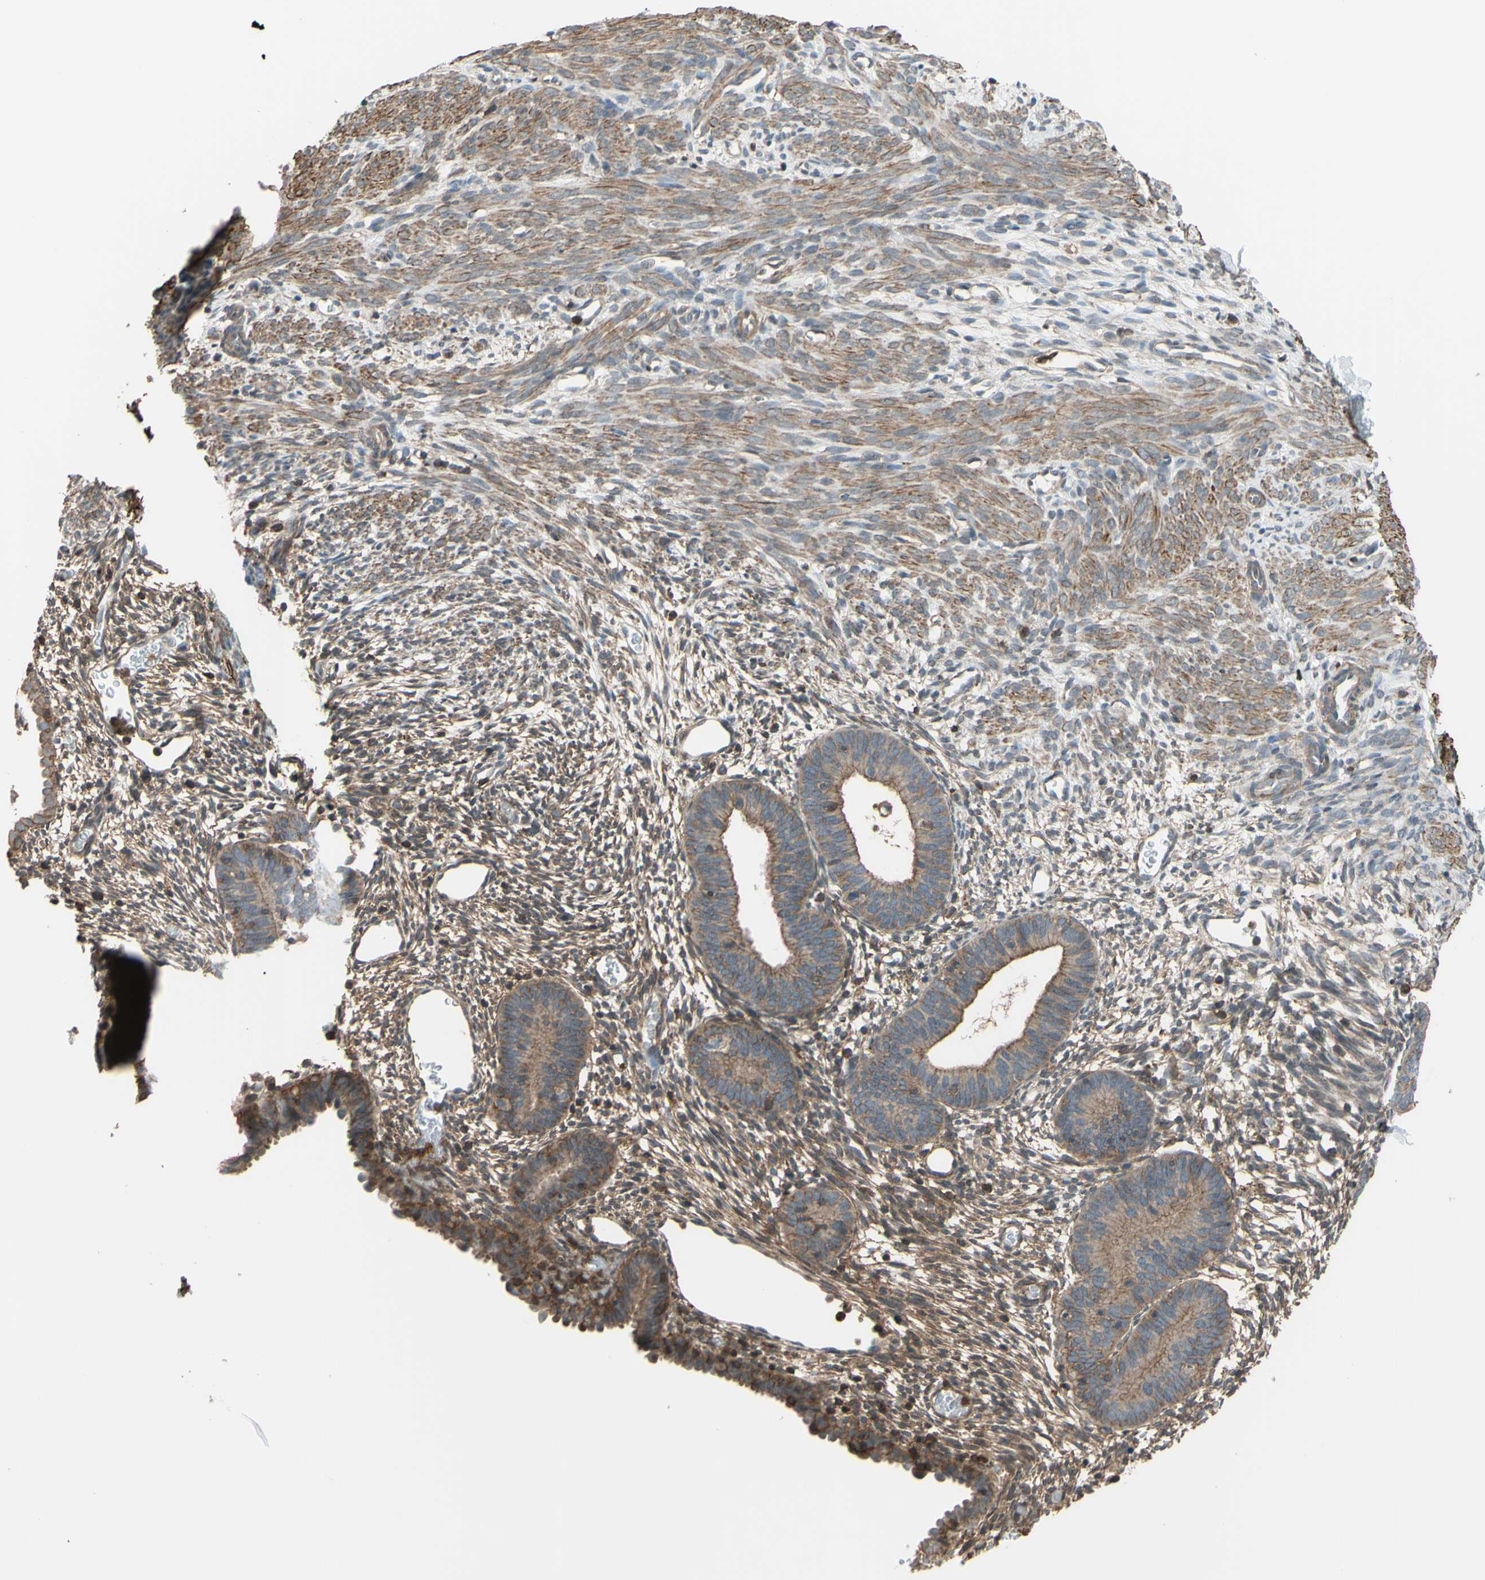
{"staining": {"intensity": "moderate", "quantity": "25%-75%", "location": "cytoplasmic/membranous"}, "tissue": "endometrium", "cell_type": "Cells in endometrial stroma", "image_type": "normal", "snomed": [{"axis": "morphology", "description": "Normal tissue, NOS"}, {"axis": "morphology", "description": "Atrophy, NOS"}, {"axis": "topography", "description": "Uterus"}, {"axis": "topography", "description": "Endometrium"}], "caption": "Protein staining reveals moderate cytoplasmic/membranous positivity in about 25%-75% of cells in endometrial stroma in benign endometrium. (Brightfield microscopy of DAB IHC at high magnification).", "gene": "ADD3", "patient": {"sex": "female", "age": 68}}